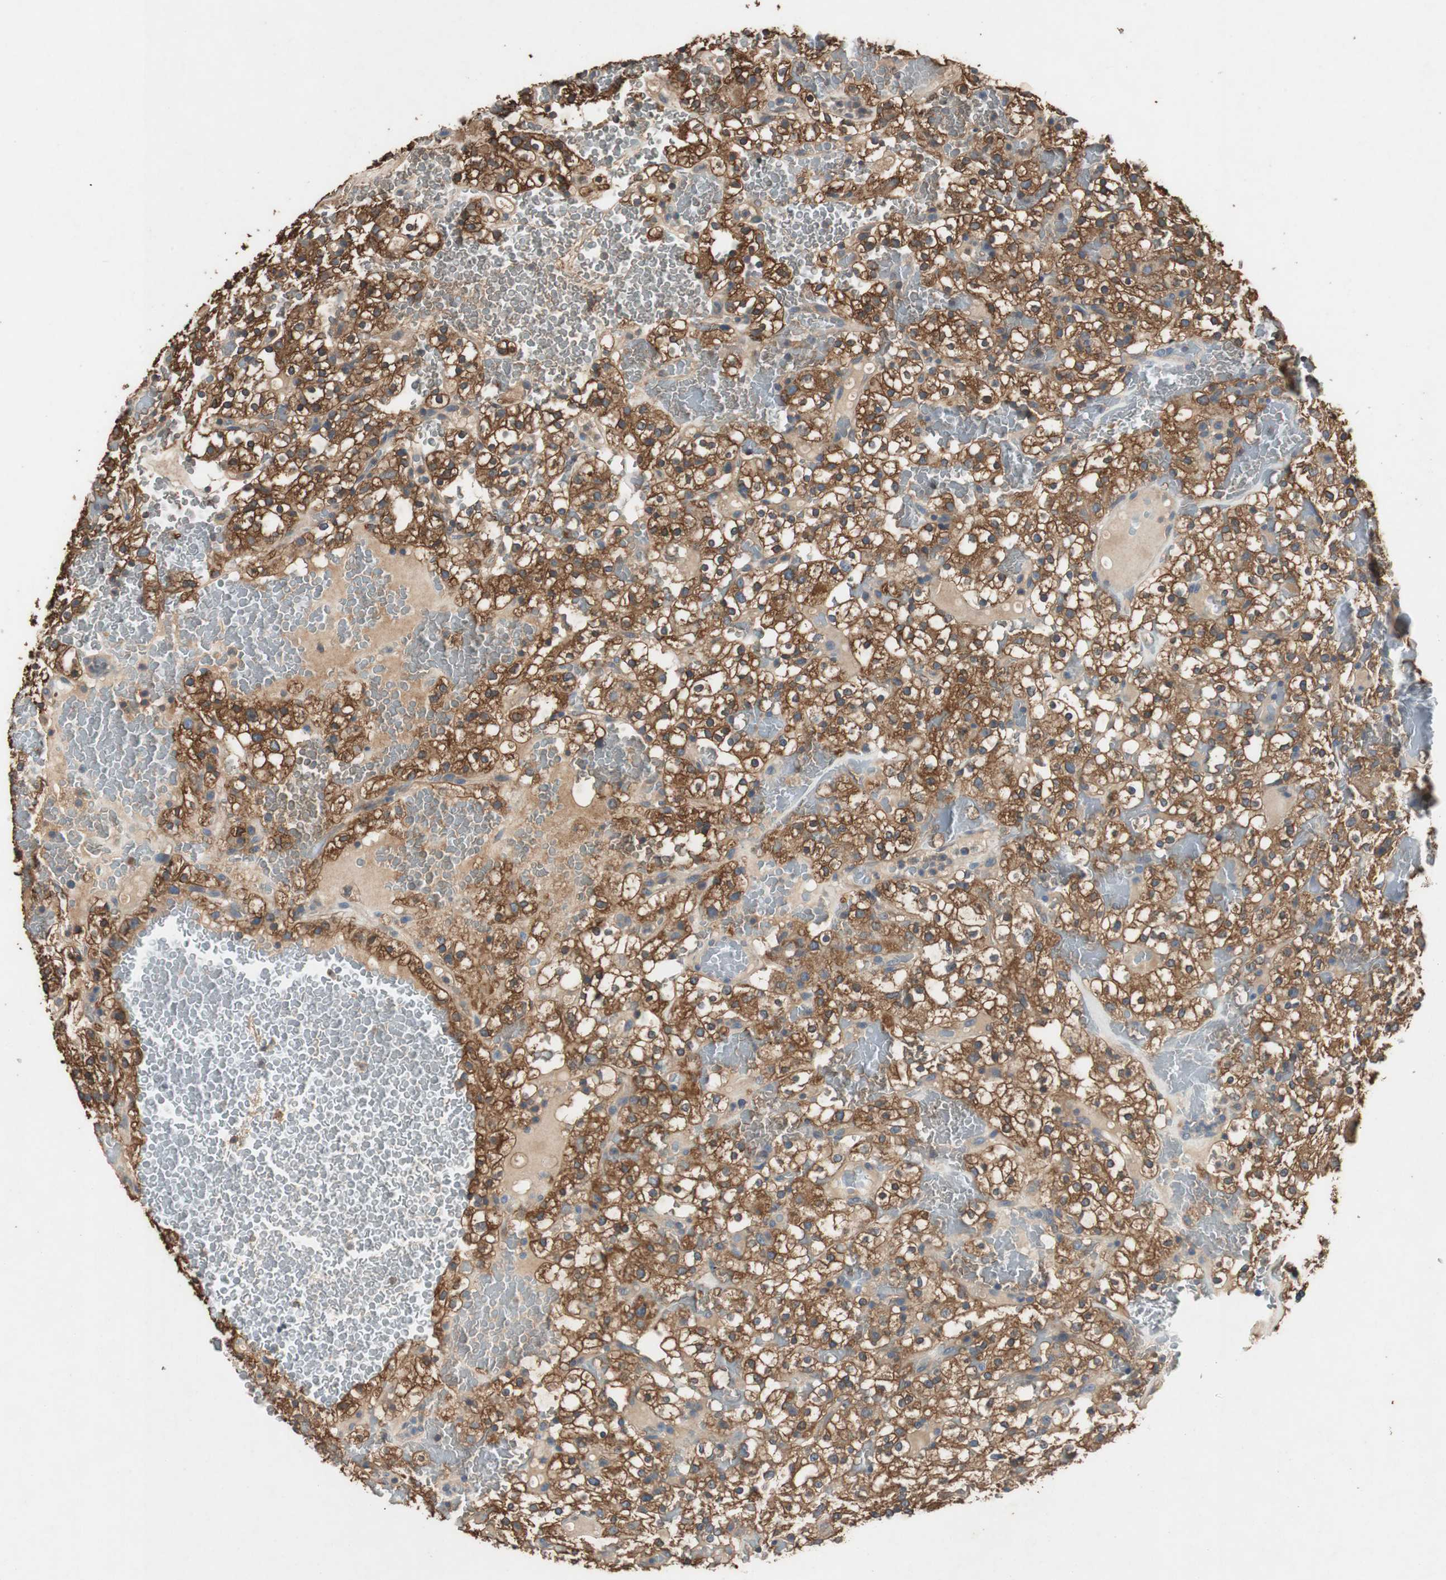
{"staining": {"intensity": "strong", "quantity": ">75%", "location": "cytoplasmic/membranous"}, "tissue": "renal cancer", "cell_type": "Tumor cells", "image_type": "cancer", "snomed": [{"axis": "morphology", "description": "Normal tissue, NOS"}, {"axis": "morphology", "description": "Adenocarcinoma, NOS"}, {"axis": "topography", "description": "Kidney"}], "caption": "The image displays staining of renal cancer, revealing strong cytoplasmic/membranous protein expression (brown color) within tumor cells.", "gene": "TNFRSF14", "patient": {"sex": "female", "age": 72}}